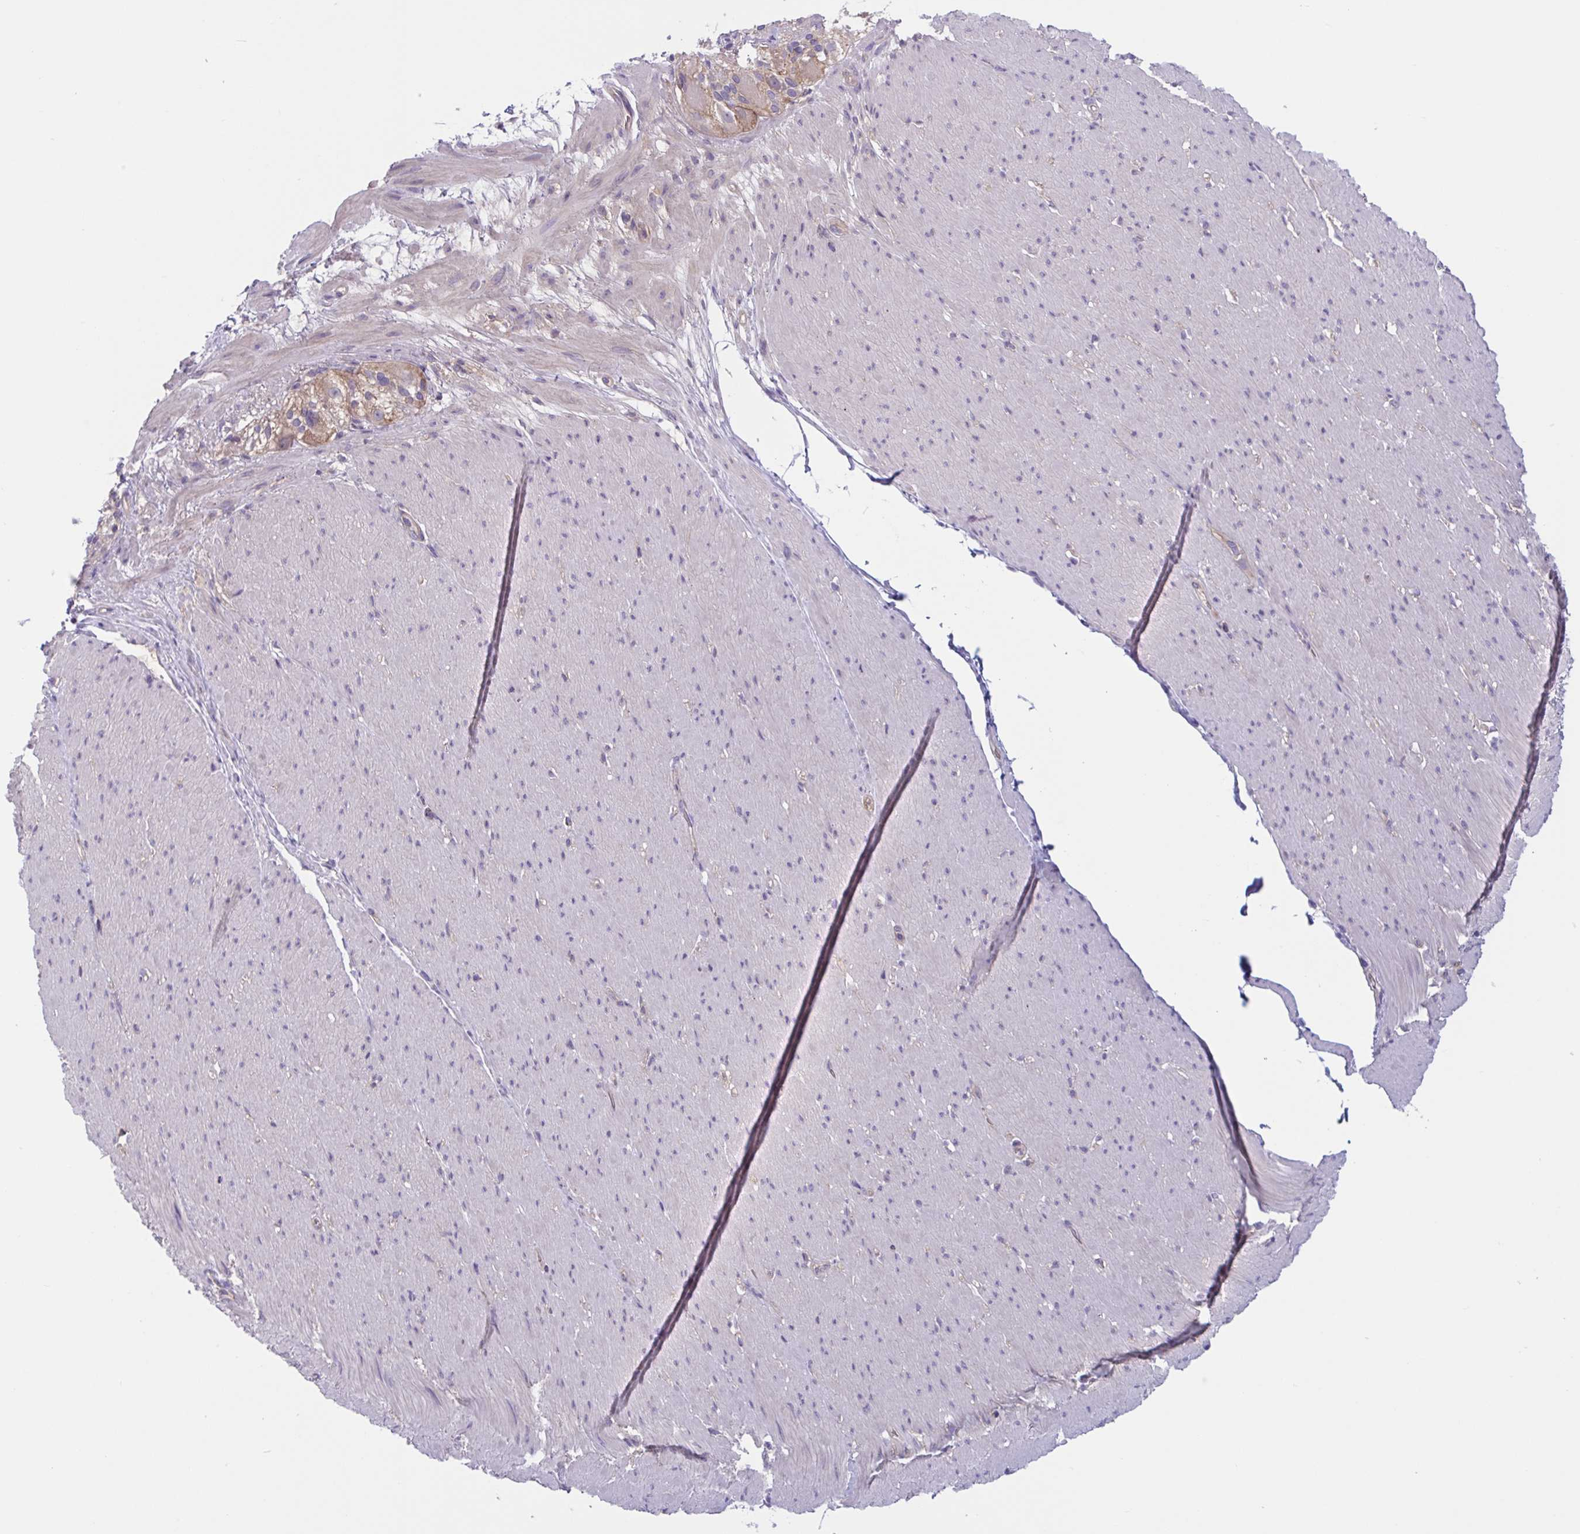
{"staining": {"intensity": "negative", "quantity": "none", "location": "none"}, "tissue": "smooth muscle", "cell_type": "Smooth muscle cells", "image_type": "normal", "snomed": [{"axis": "morphology", "description": "Normal tissue, NOS"}, {"axis": "topography", "description": "Smooth muscle"}, {"axis": "topography", "description": "Rectum"}], "caption": "IHC of unremarkable human smooth muscle shows no staining in smooth muscle cells. Nuclei are stained in blue.", "gene": "TTC7B", "patient": {"sex": "male", "age": 53}}